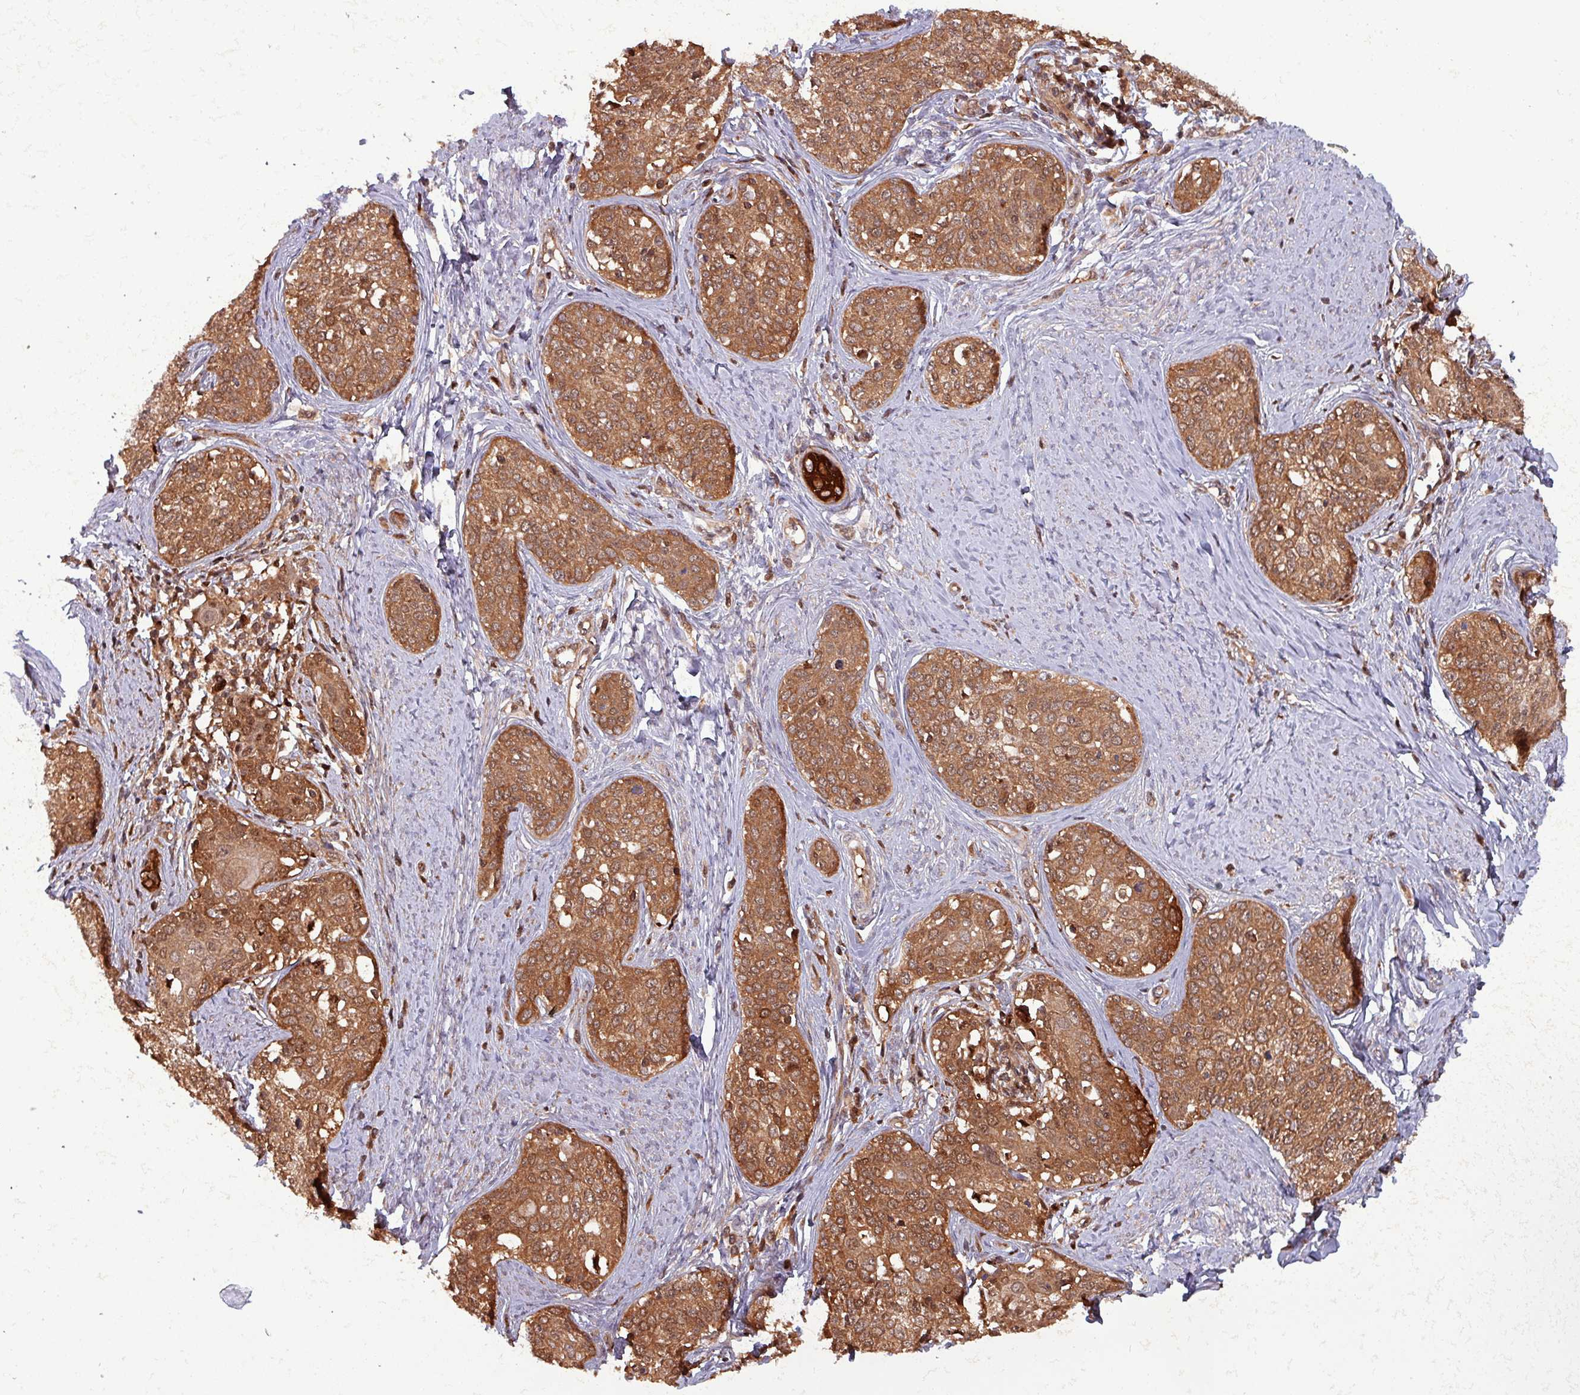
{"staining": {"intensity": "moderate", "quantity": ">75%", "location": "cytoplasmic/membranous,nuclear"}, "tissue": "cervical cancer", "cell_type": "Tumor cells", "image_type": "cancer", "snomed": [{"axis": "morphology", "description": "Squamous cell carcinoma, NOS"}, {"axis": "morphology", "description": "Adenocarcinoma, NOS"}, {"axis": "topography", "description": "Cervix"}], "caption": "An image of human cervical cancer stained for a protein exhibits moderate cytoplasmic/membranous and nuclear brown staining in tumor cells.", "gene": "PSMB8", "patient": {"sex": "female", "age": 52}}